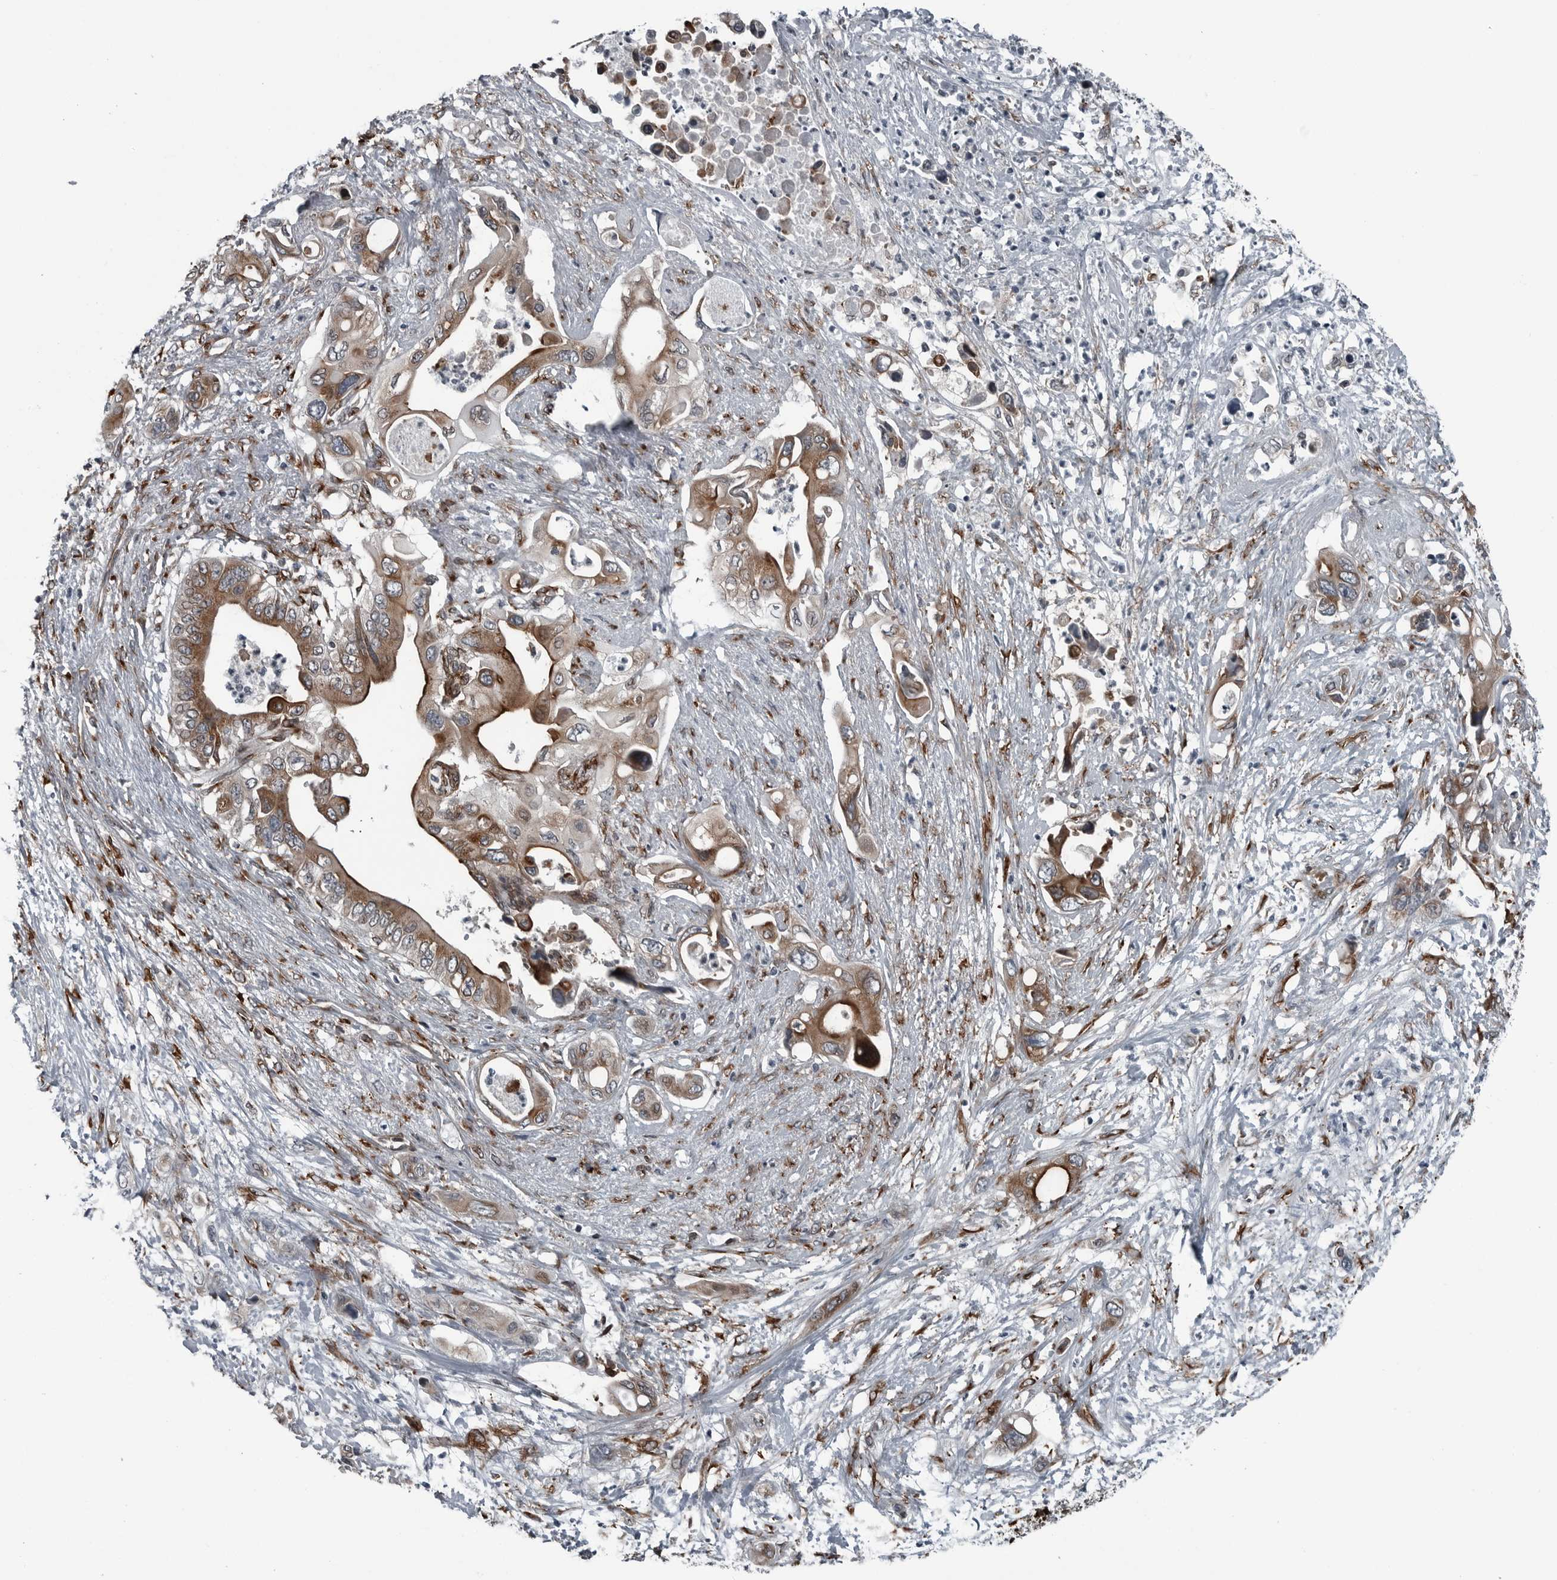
{"staining": {"intensity": "moderate", "quantity": ">75%", "location": "cytoplasmic/membranous"}, "tissue": "pancreatic cancer", "cell_type": "Tumor cells", "image_type": "cancer", "snomed": [{"axis": "morphology", "description": "Adenocarcinoma, NOS"}, {"axis": "topography", "description": "Pancreas"}], "caption": "A high-resolution photomicrograph shows immunohistochemistry staining of pancreatic cancer, which demonstrates moderate cytoplasmic/membranous positivity in approximately >75% of tumor cells.", "gene": "CEP85", "patient": {"sex": "male", "age": 66}}